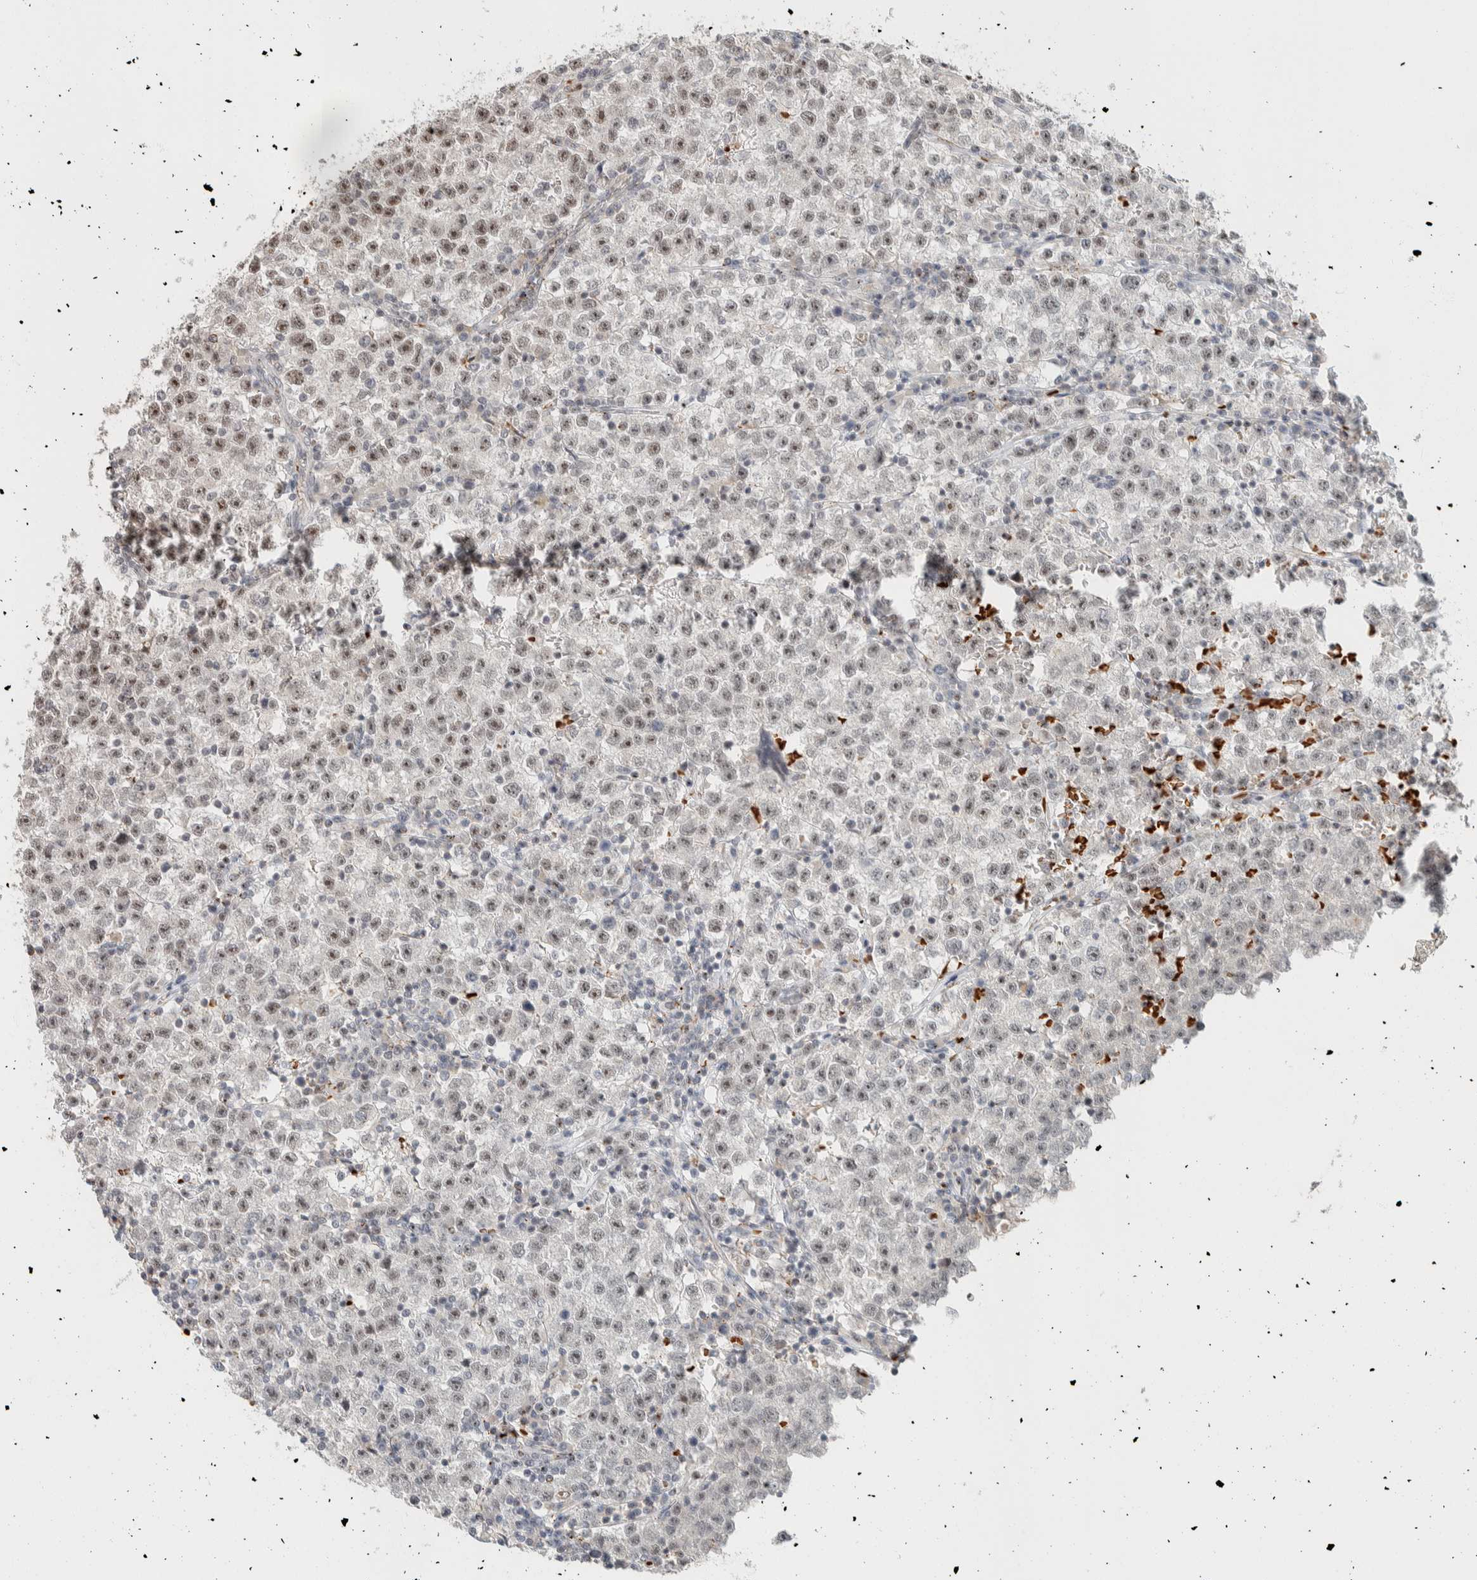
{"staining": {"intensity": "weak", "quantity": "25%-75%", "location": "nuclear"}, "tissue": "testis cancer", "cell_type": "Tumor cells", "image_type": "cancer", "snomed": [{"axis": "morphology", "description": "Seminoma, NOS"}, {"axis": "topography", "description": "Testis"}], "caption": "Protein expression analysis of testis cancer exhibits weak nuclear expression in approximately 25%-75% of tumor cells.", "gene": "ZBTB2", "patient": {"sex": "male", "age": 22}}